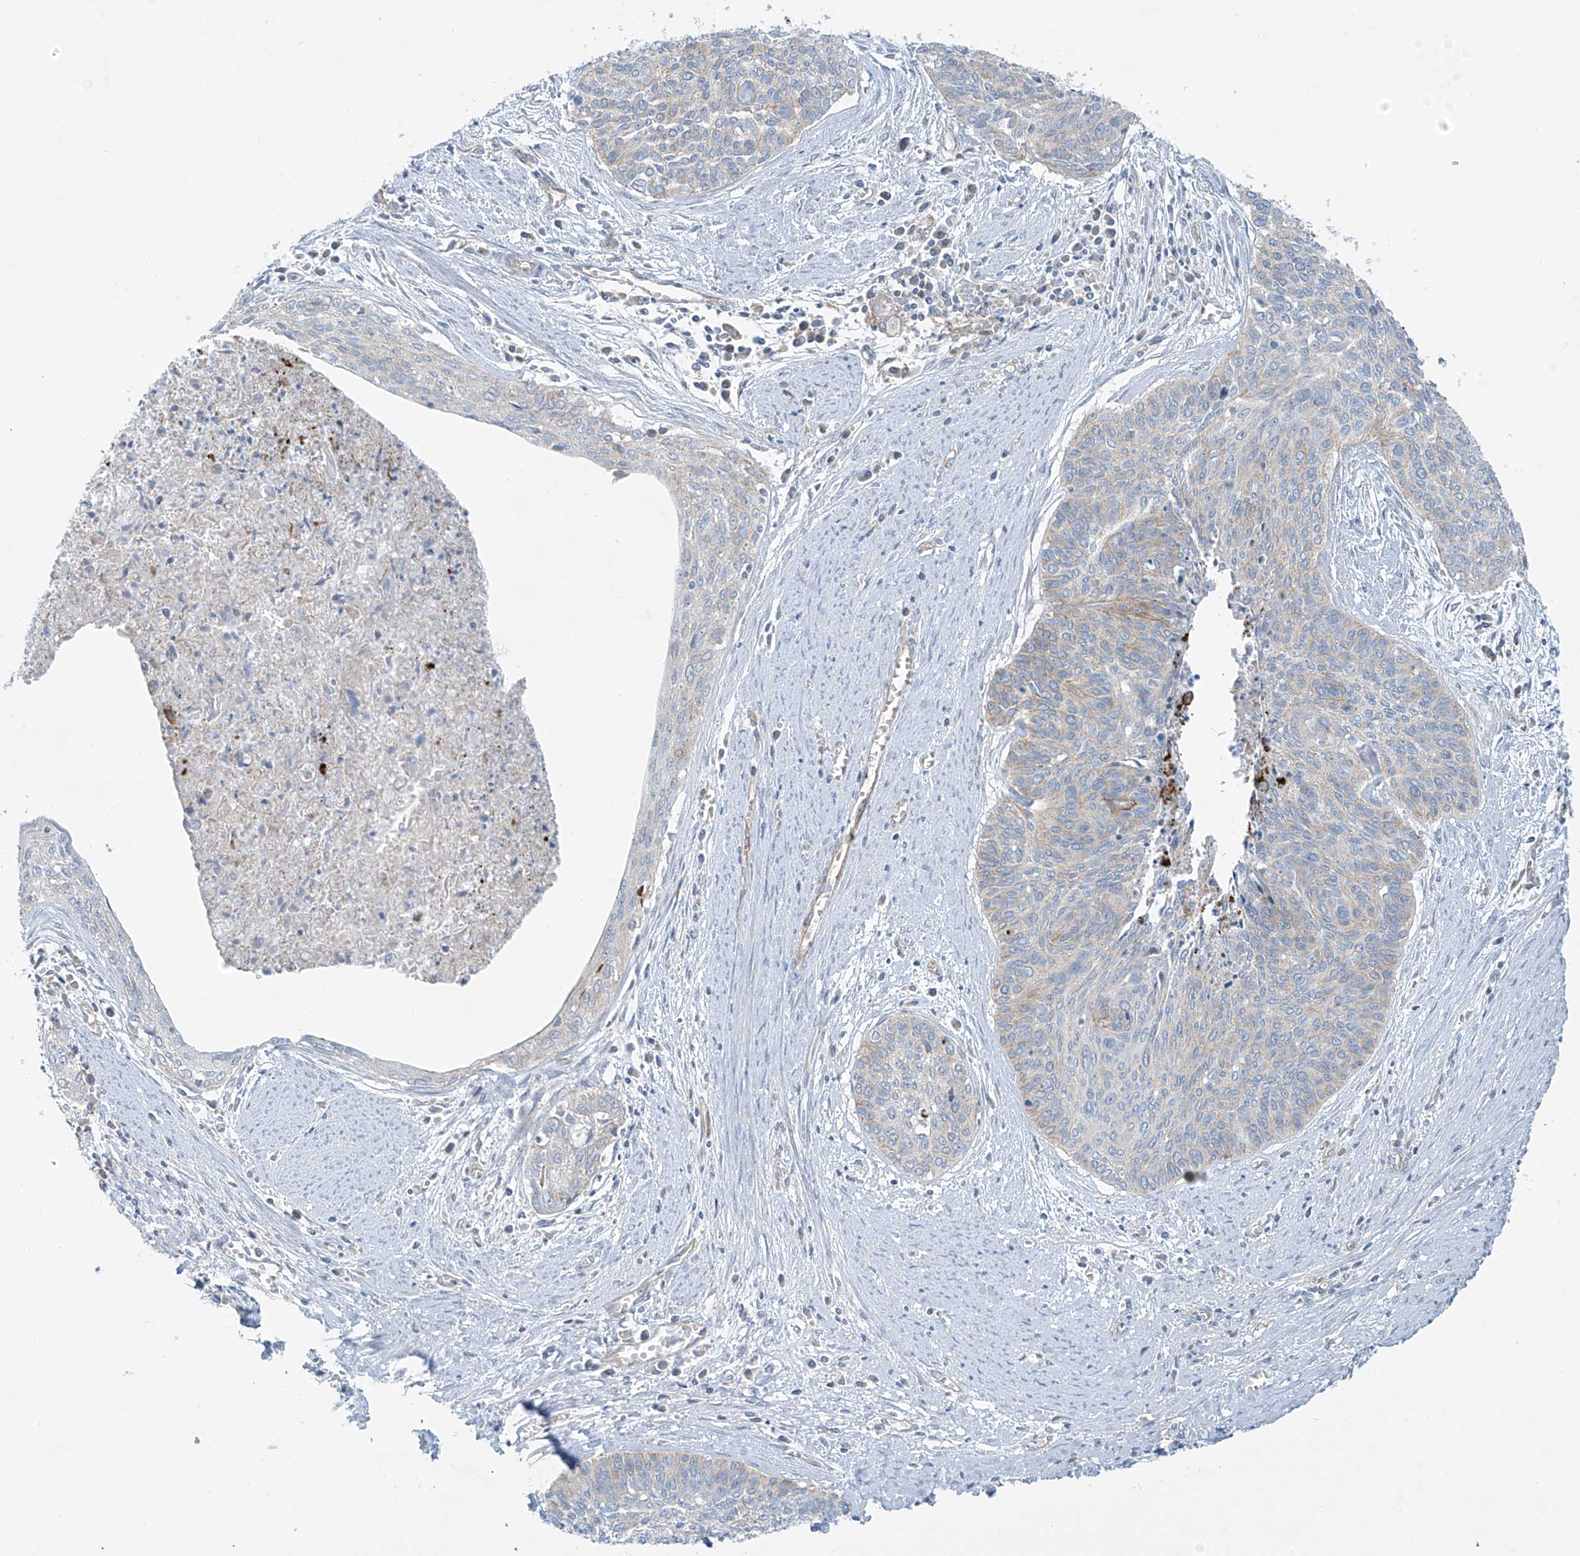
{"staining": {"intensity": "negative", "quantity": "none", "location": "none"}, "tissue": "cervical cancer", "cell_type": "Tumor cells", "image_type": "cancer", "snomed": [{"axis": "morphology", "description": "Squamous cell carcinoma, NOS"}, {"axis": "topography", "description": "Cervix"}], "caption": "Squamous cell carcinoma (cervical) was stained to show a protein in brown. There is no significant staining in tumor cells.", "gene": "VAMP5", "patient": {"sex": "female", "age": 55}}